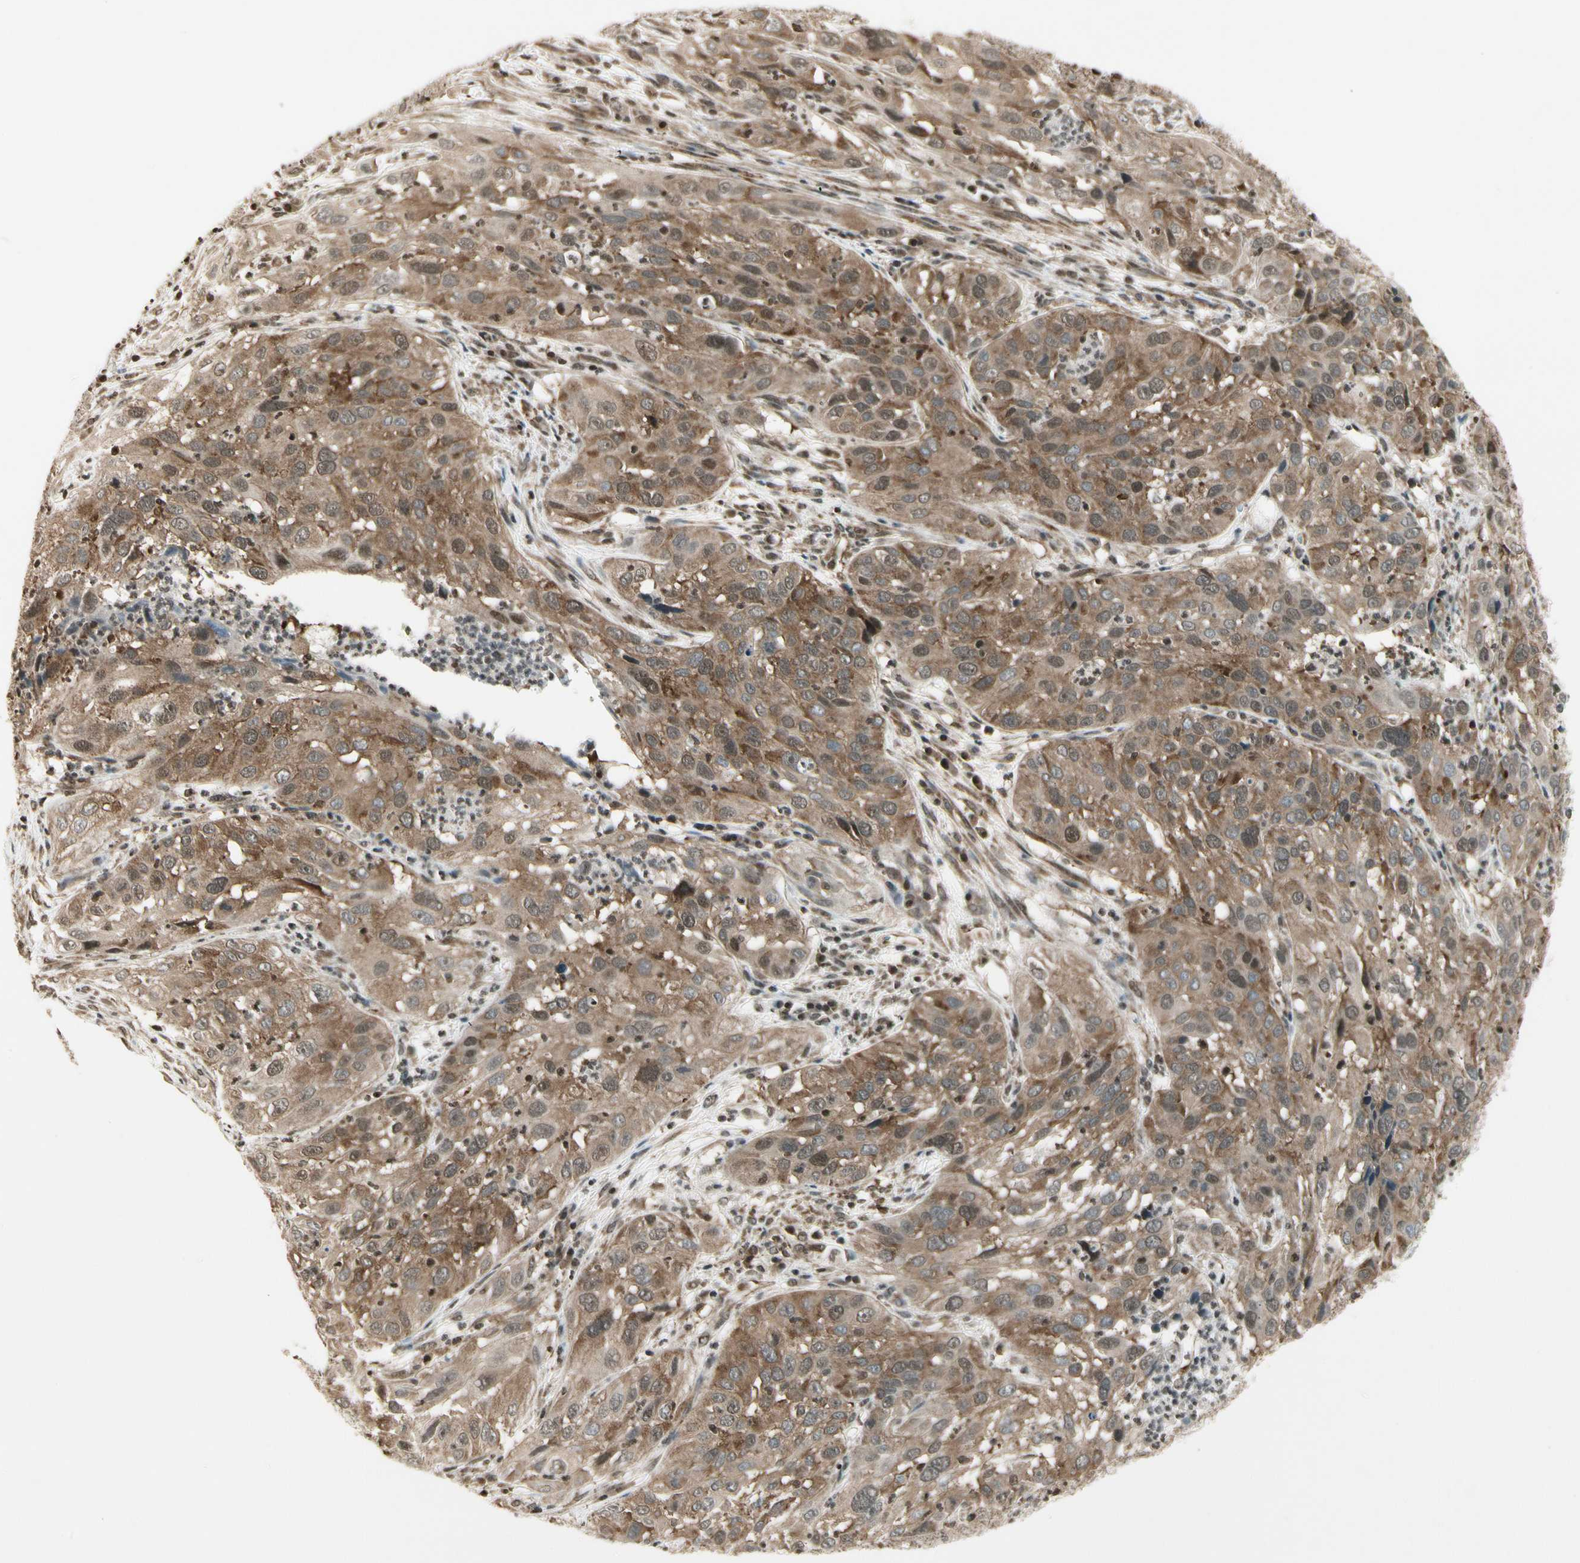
{"staining": {"intensity": "moderate", "quantity": "25%-75%", "location": "cytoplasmic/membranous"}, "tissue": "cervical cancer", "cell_type": "Tumor cells", "image_type": "cancer", "snomed": [{"axis": "morphology", "description": "Squamous cell carcinoma, NOS"}, {"axis": "topography", "description": "Cervix"}], "caption": "Cervical squamous cell carcinoma tissue displays moderate cytoplasmic/membranous expression in about 25%-75% of tumor cells", "gene": "SMN2", "patient": {"sex": "female", "age": 32}}